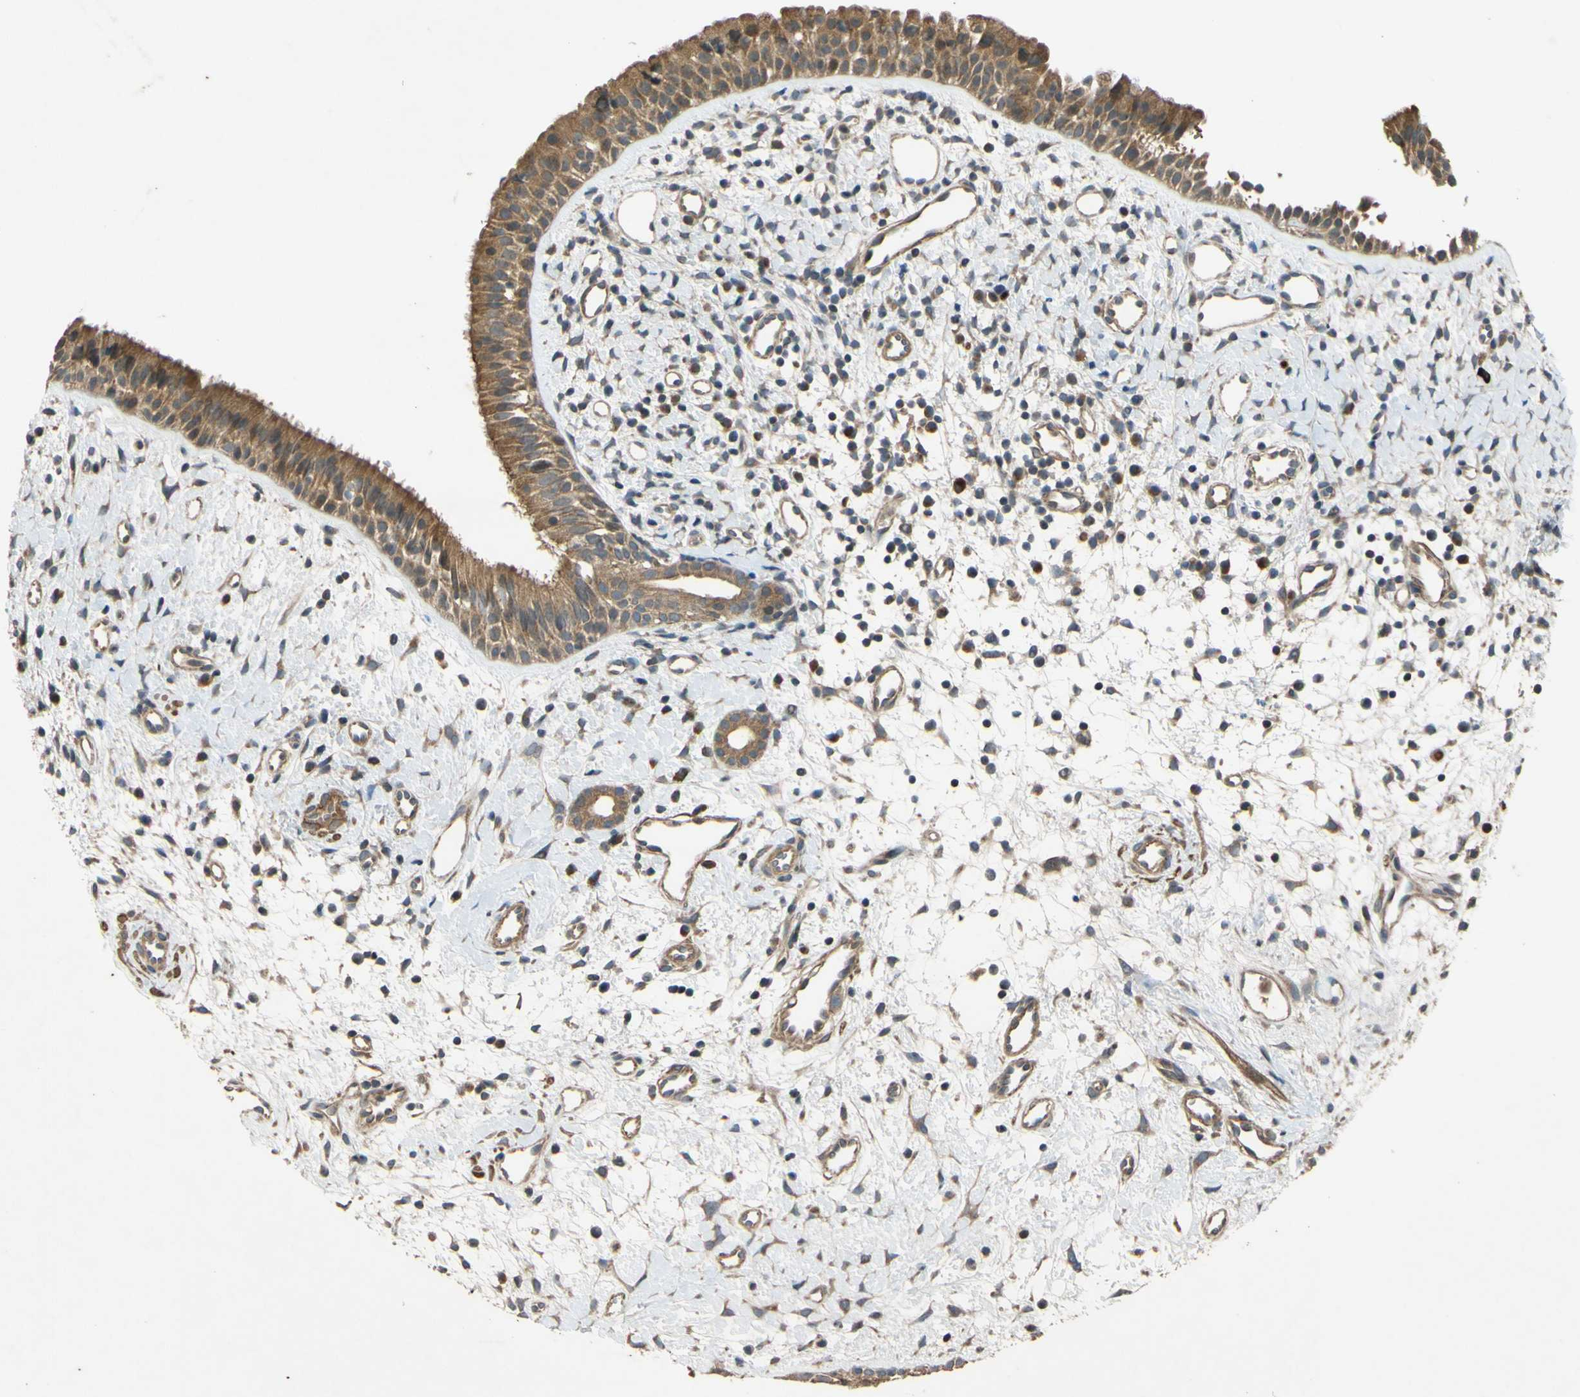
{"staining": {"intensity": "moderate", "quantity": ">75%", "location": "cytoplasmic/membranous"}, "tissue": "nasopharynx", "cell_type": "Respiratory epithelial cells", "image_type": "normal", "snomed": [{"axis": "morphology", "description": "Normal tissue, NOS"}, {"axis": "topography", "description": "Nasopharynx"}], "caption": "Brown immunohistochemical staining in normal human nasopharynx reveals moderate cytoplasmic/membranous staining in about >75% of respiratory epithelial cells. (Brightfield microscopy of DAB IHC at high magnification).", "gene": "PARD6A", "patient": {"sex": "male", "age": 22}}